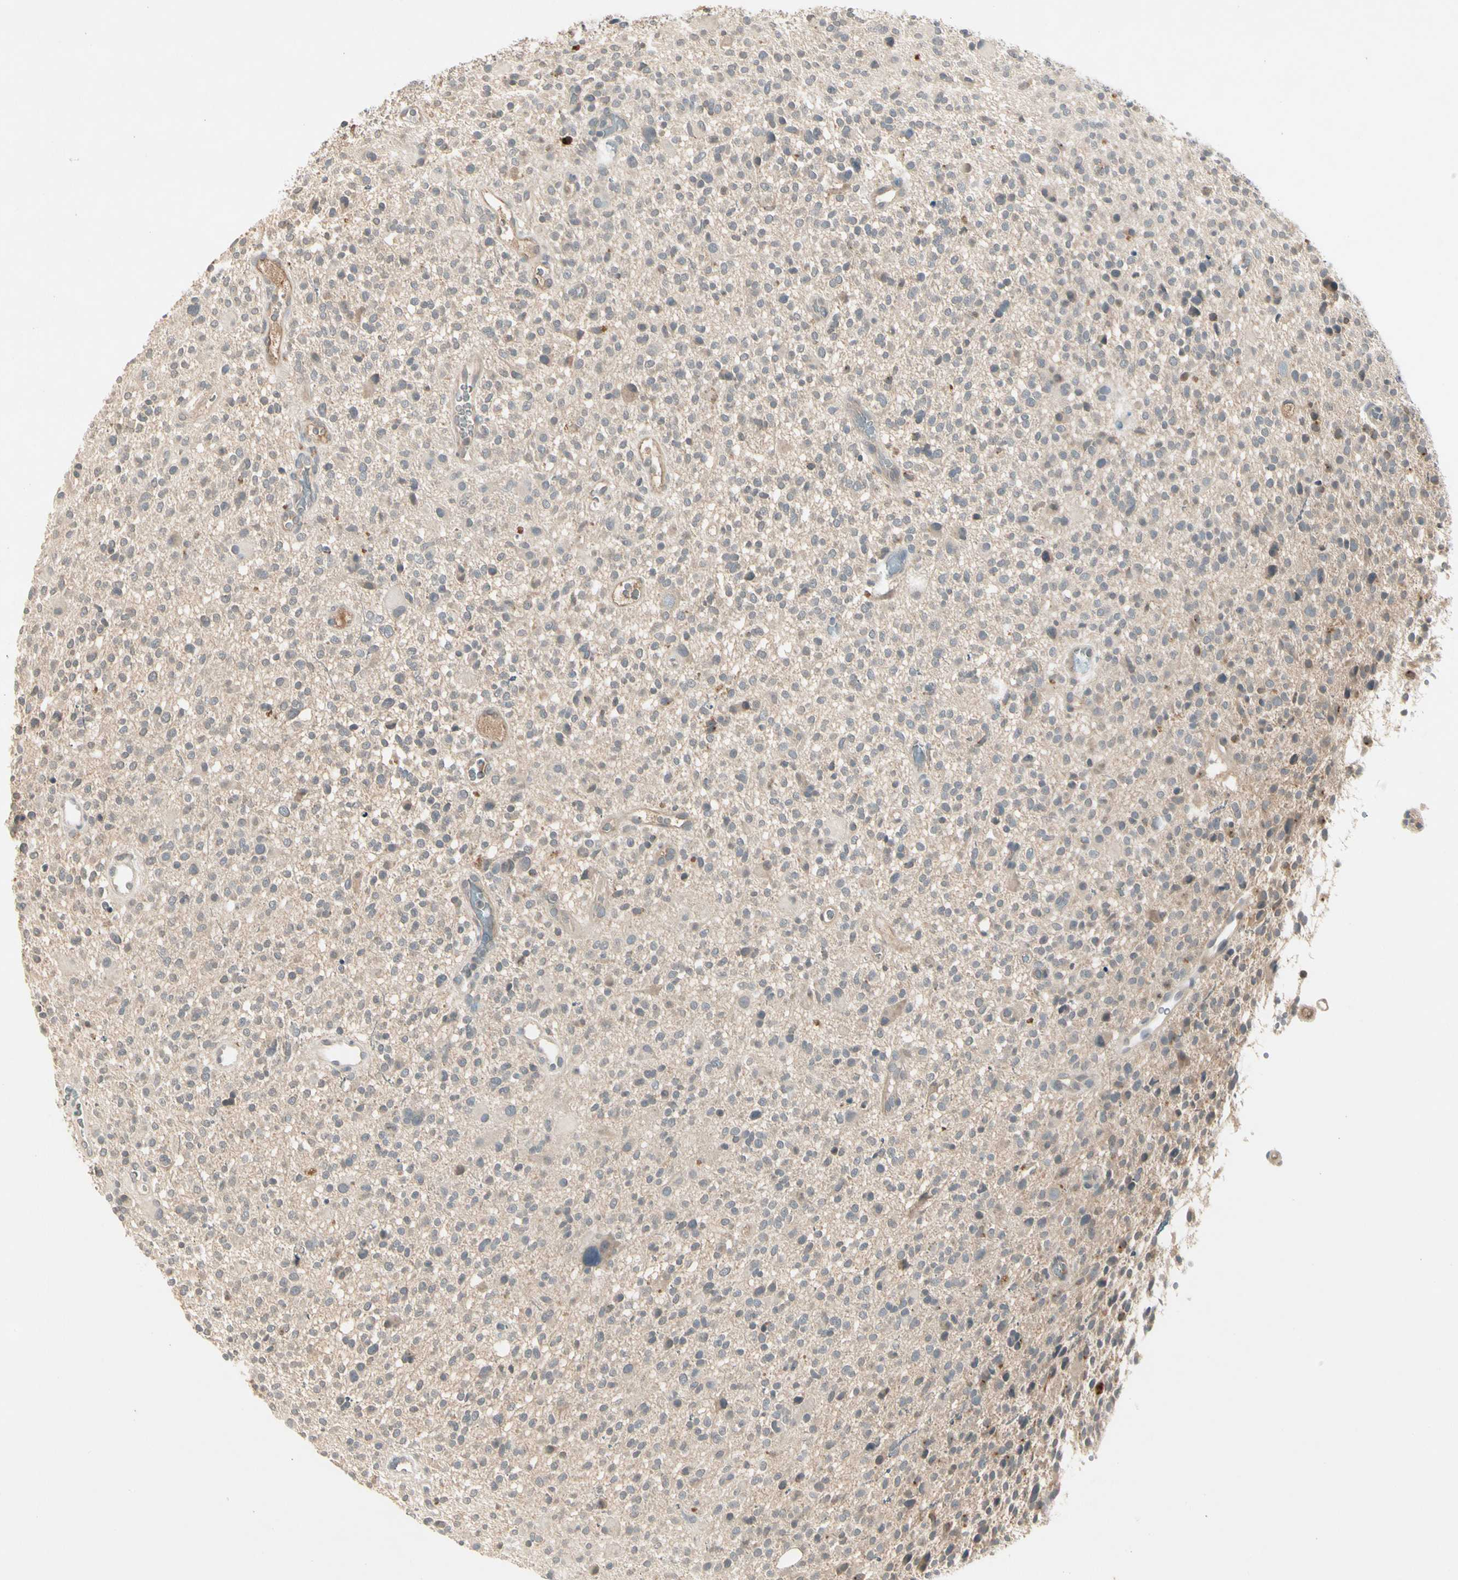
{"staining": {"intensity": "negative", "quantity": "none", "location": "none"}, "tissue": "glioma", "cell_type": "Tumor cells", "image_type": "cancer", "snomed": [{"axis": "morphology", "description": "Glioma, malignant, High grade"}, {"axis": "topography", "description": "Brain"}], "caption": "The photomicrograph shows no staining of tumor cells in malignant high-grade glioma.", "gene": "CCL4", "patient": {"sex": "male", "age": 48}}